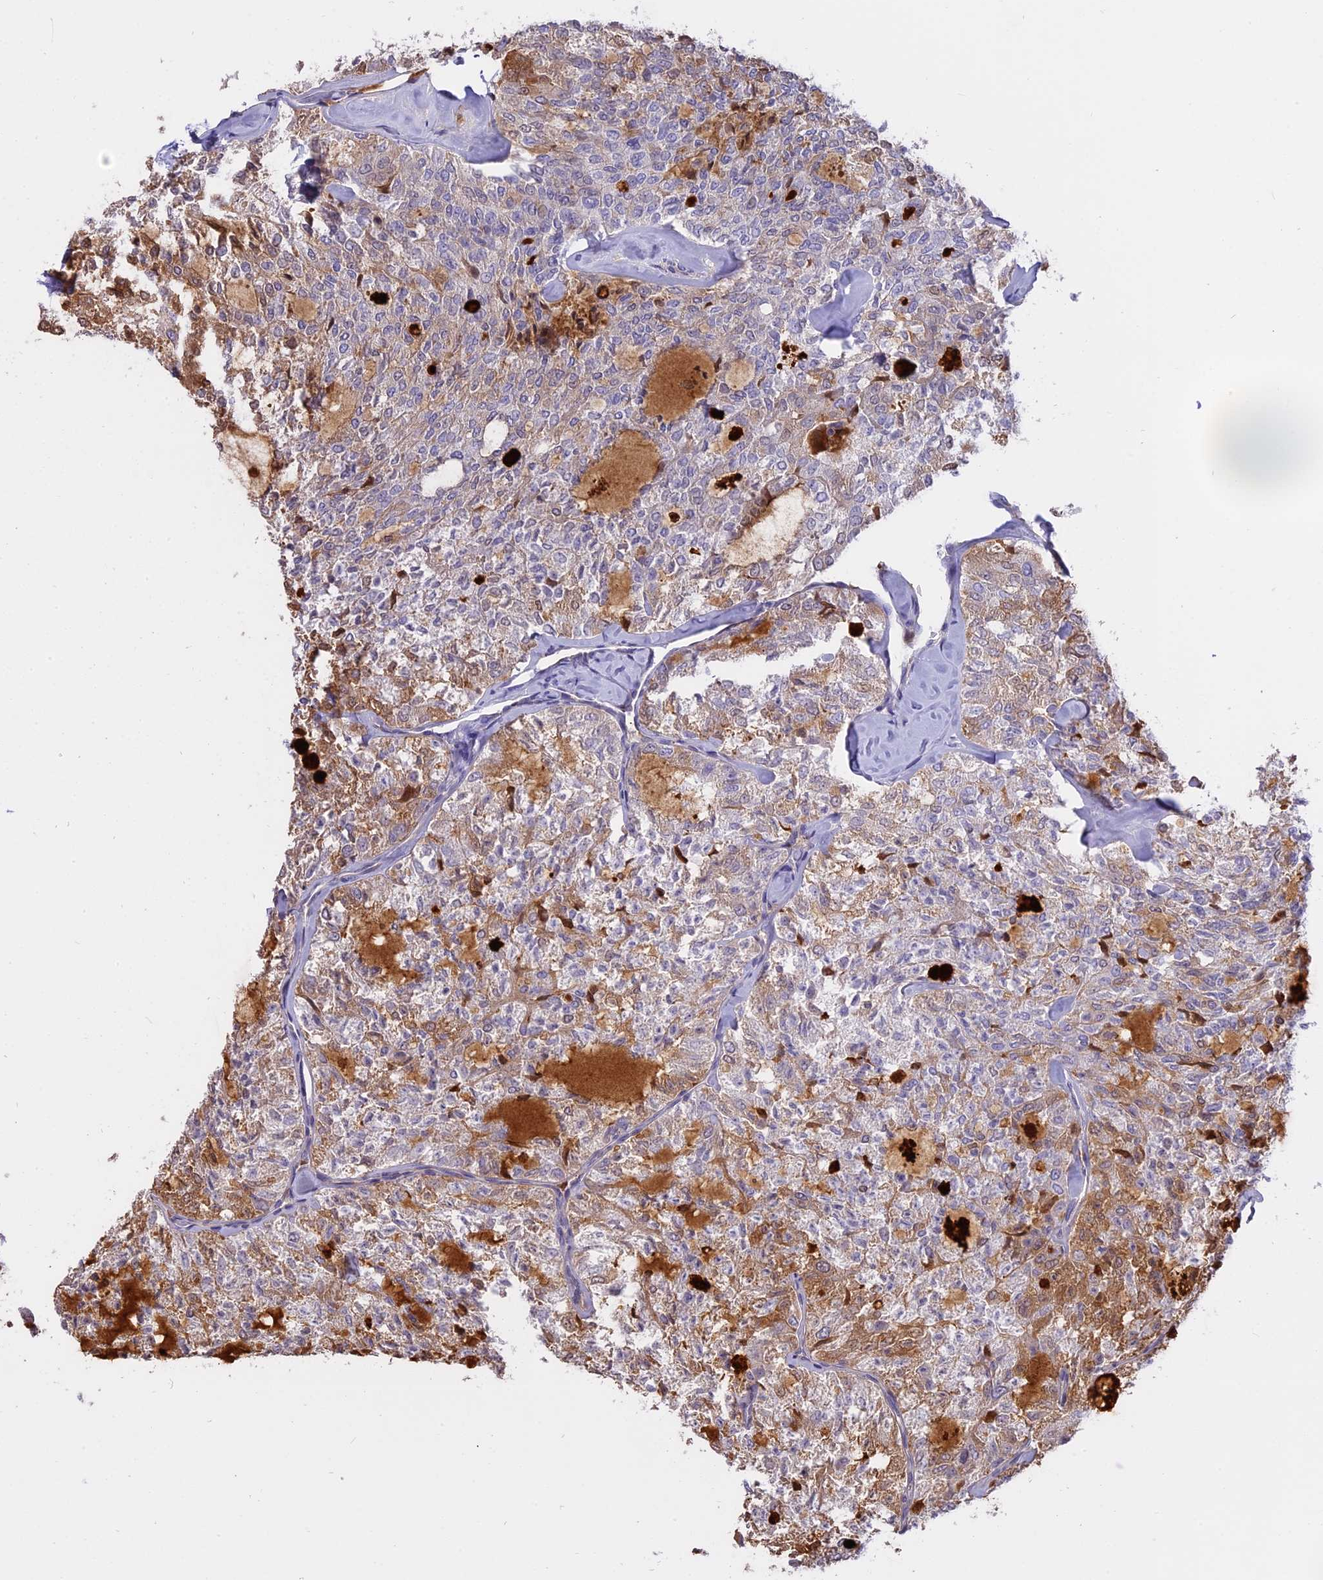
{"staining": {"intensity": "moderate", "quantity": "25%-75%", "location": "cytoplasmic/membranous"}, "tissue": "thyroid cancer", "cell_type": "Tumor cells", "image_type": "cancer", "snomed": [{"axis": "morphology", "description": "Follicular adenoma carcinoma, NOS"}, {"axis": "topography", "description": "Thyroid gland"}], "caption": "Follicular adenoma carcinoma (thyroid) tissue shows moderate cytoplasmic/membranous expression in approximately 25%-75% of tumor cells, visualized by immunohistochemistry. The staining is performed using DAB (3,3'-diaminobenzidine) brown chromogen to label protein expression. The nuclei are counter-stained blue using hematoxylin.", "gene": "WFDC2", "patient": {"sex": "male", "age": 75}}